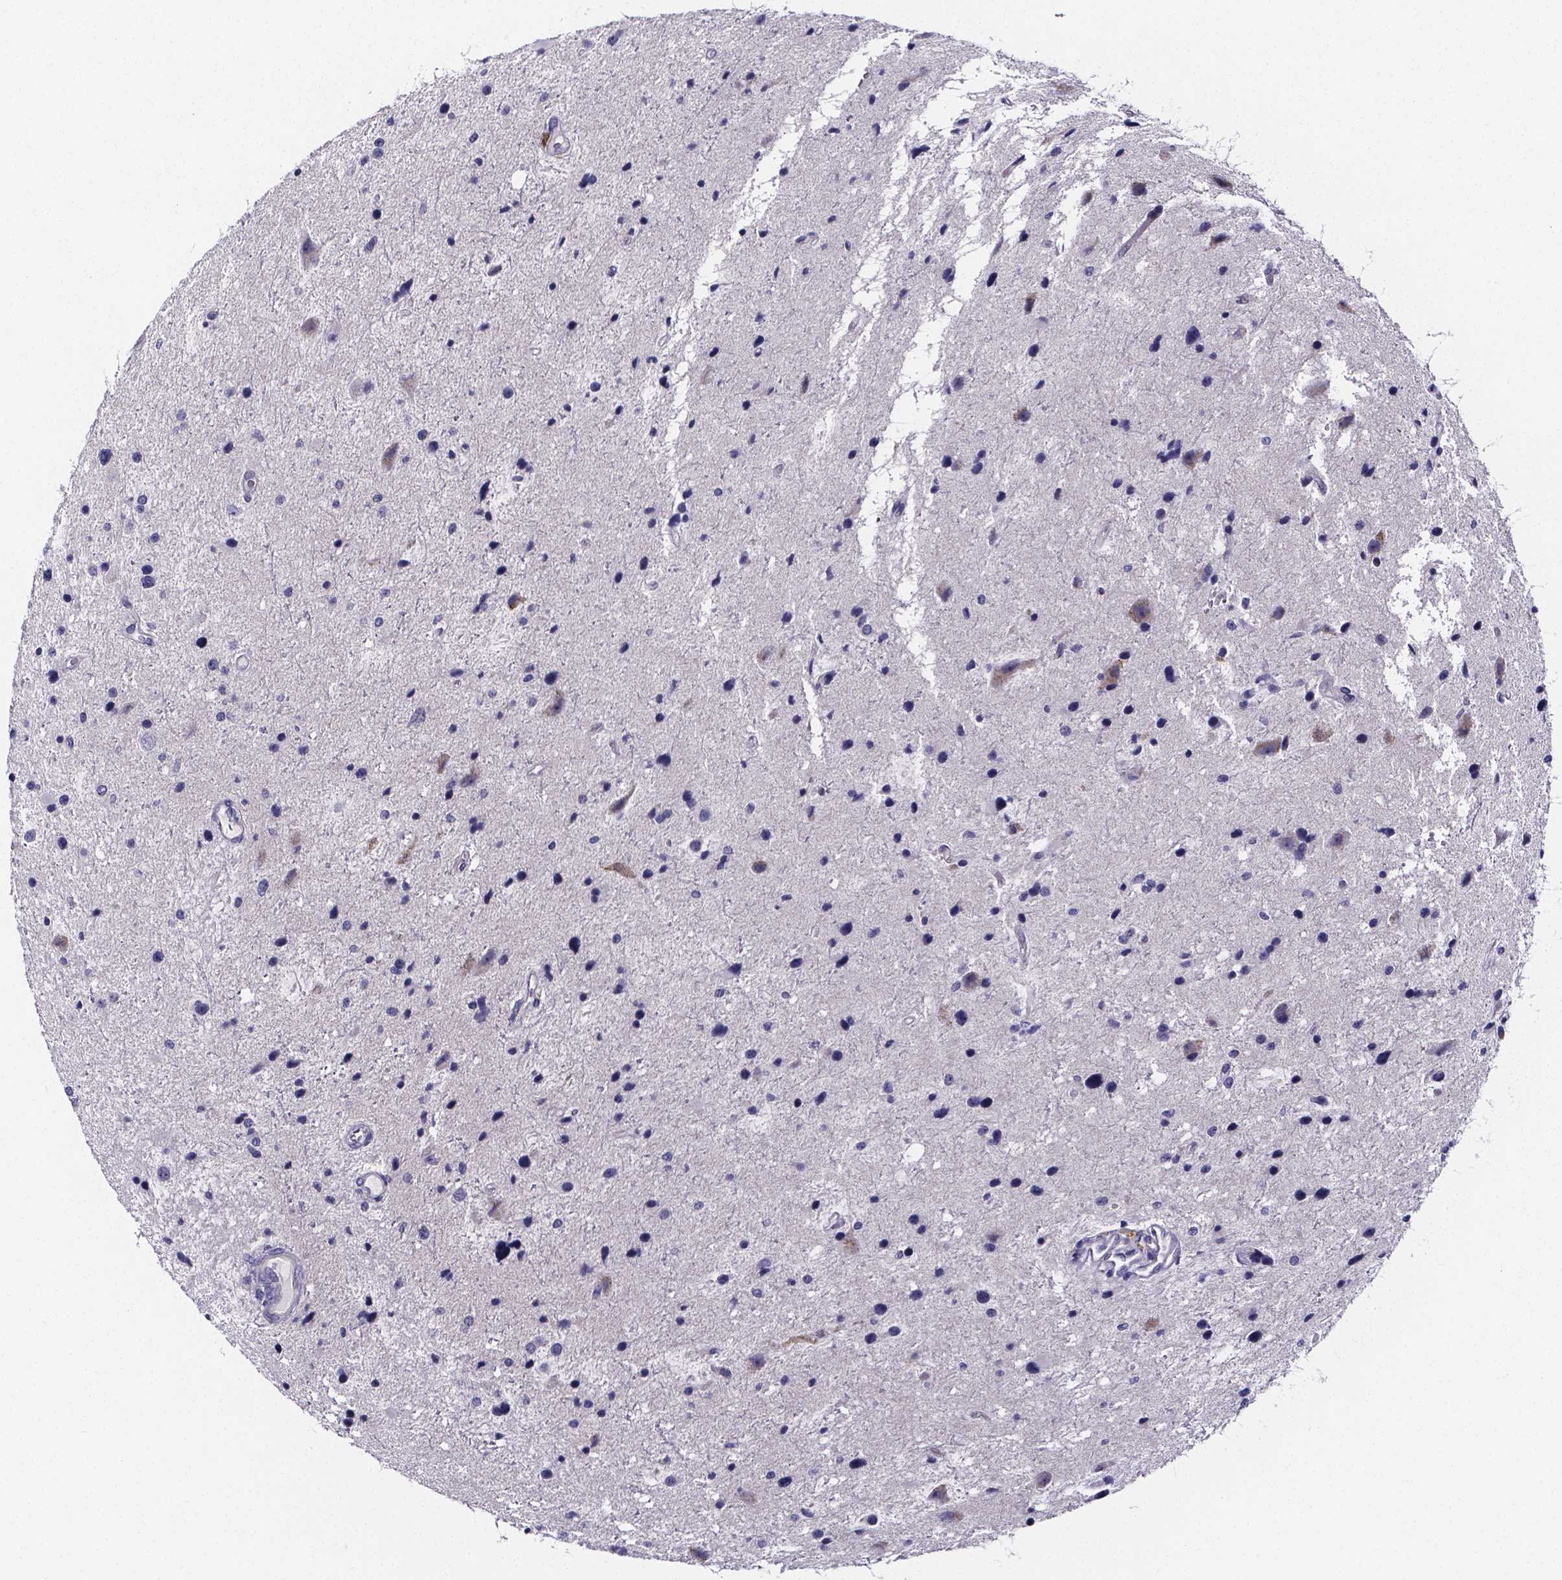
{"staining": {"intensity": "negative", "quantity": "none", "location": "none"}, "tissue": "glioma", "cell_type": "Tumor cells", "image_type": "cancer", "snomed": [{"axis": "morphology", "description": "Glioma, malignant, Low grade"}, {"axis": "topography", "description": "Brain"}], "caption": "Immunohistochemistry (IHC) of human glioma displays no staining in tumor cells.", "gene": "IZUMO1", "patient": {"sex": "female", "age": 32}}